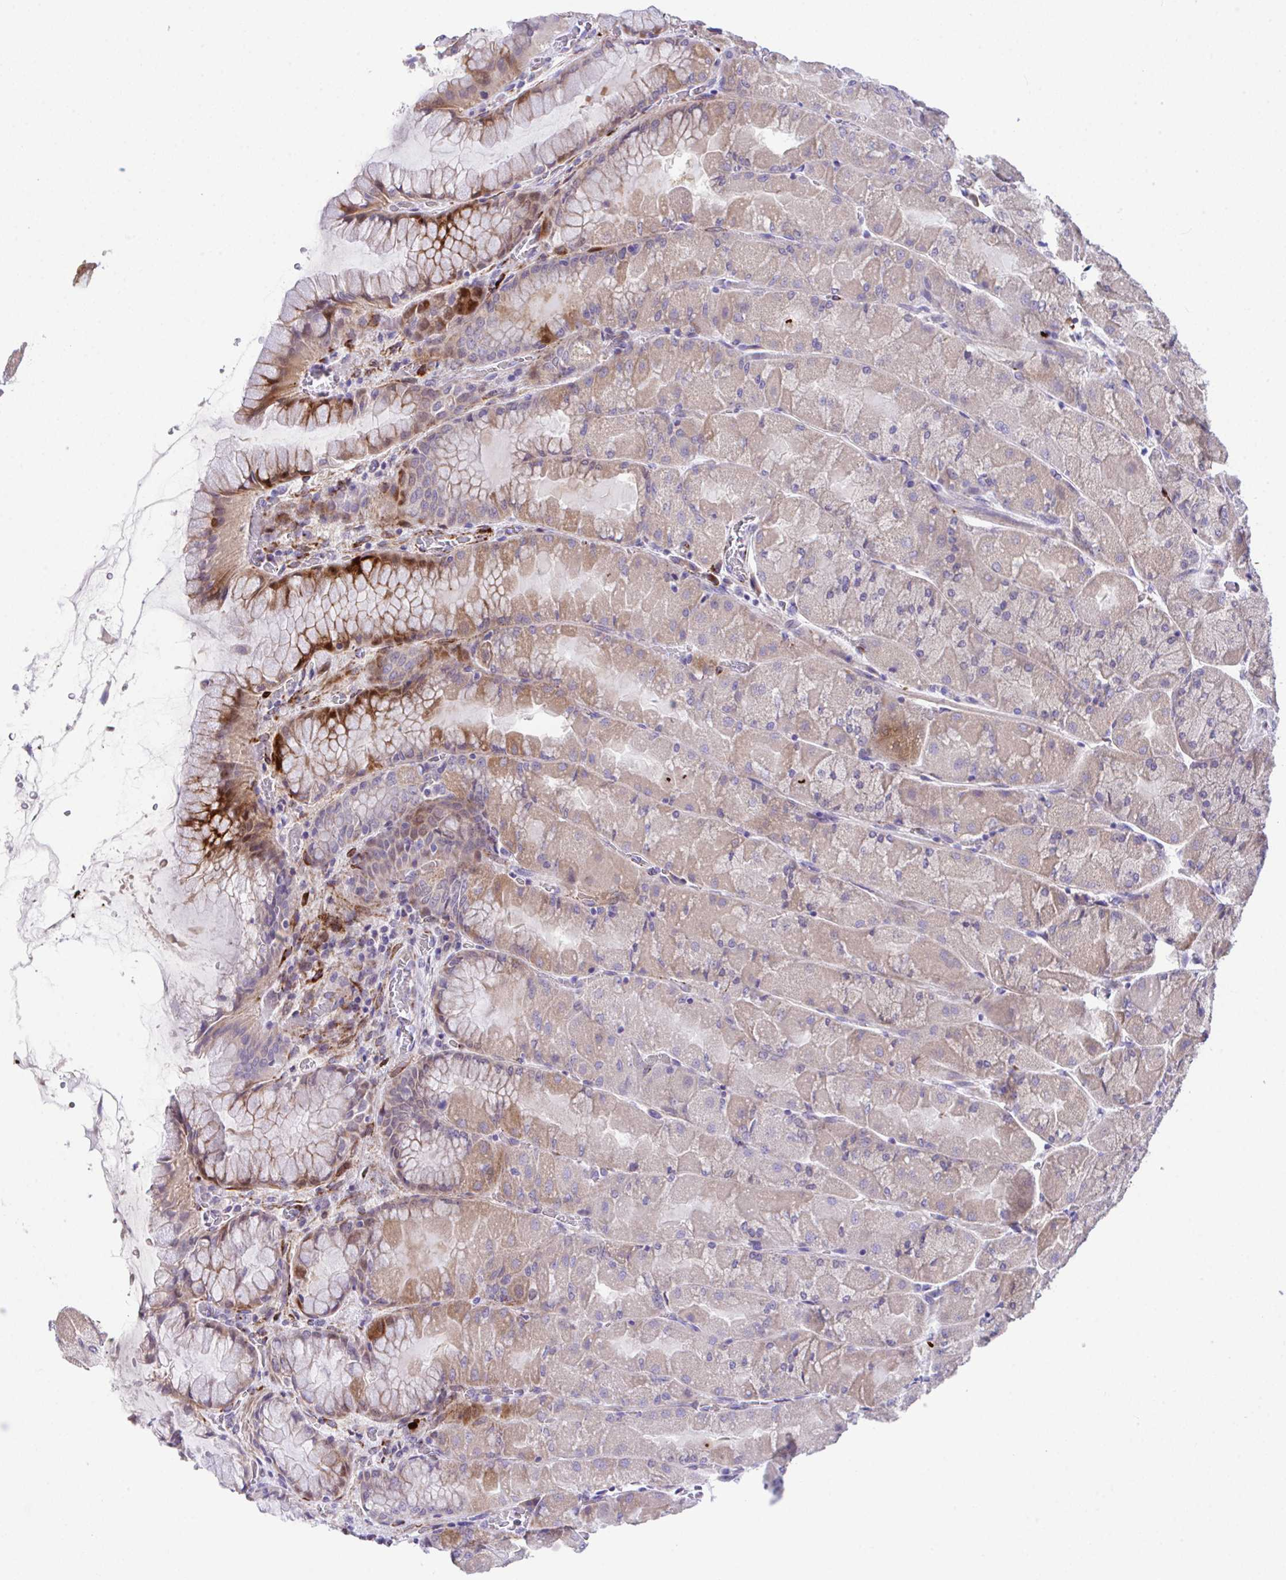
{"staining": {"intensity": "strong", "quantity": "<25%", "location": "cytoplasmic/membranous,nuclear"}, "tissue": "stomach", "cell_type": "Glandular cells", "image_type": "normal", "snomed": [{"axis": "morphology", "description": "Normal tissue, NOS"}, {"axis": "topography", "description": "Stomach"}], "caption": "Brown immunohistochemical staining in normal human stomach demonstrates strong cytoplasmic/membranous,nuclear positivity in approximately <25% of glandular cells.", "gene": "HOXB4", "patient": {"sex": "female", "age": 61}}